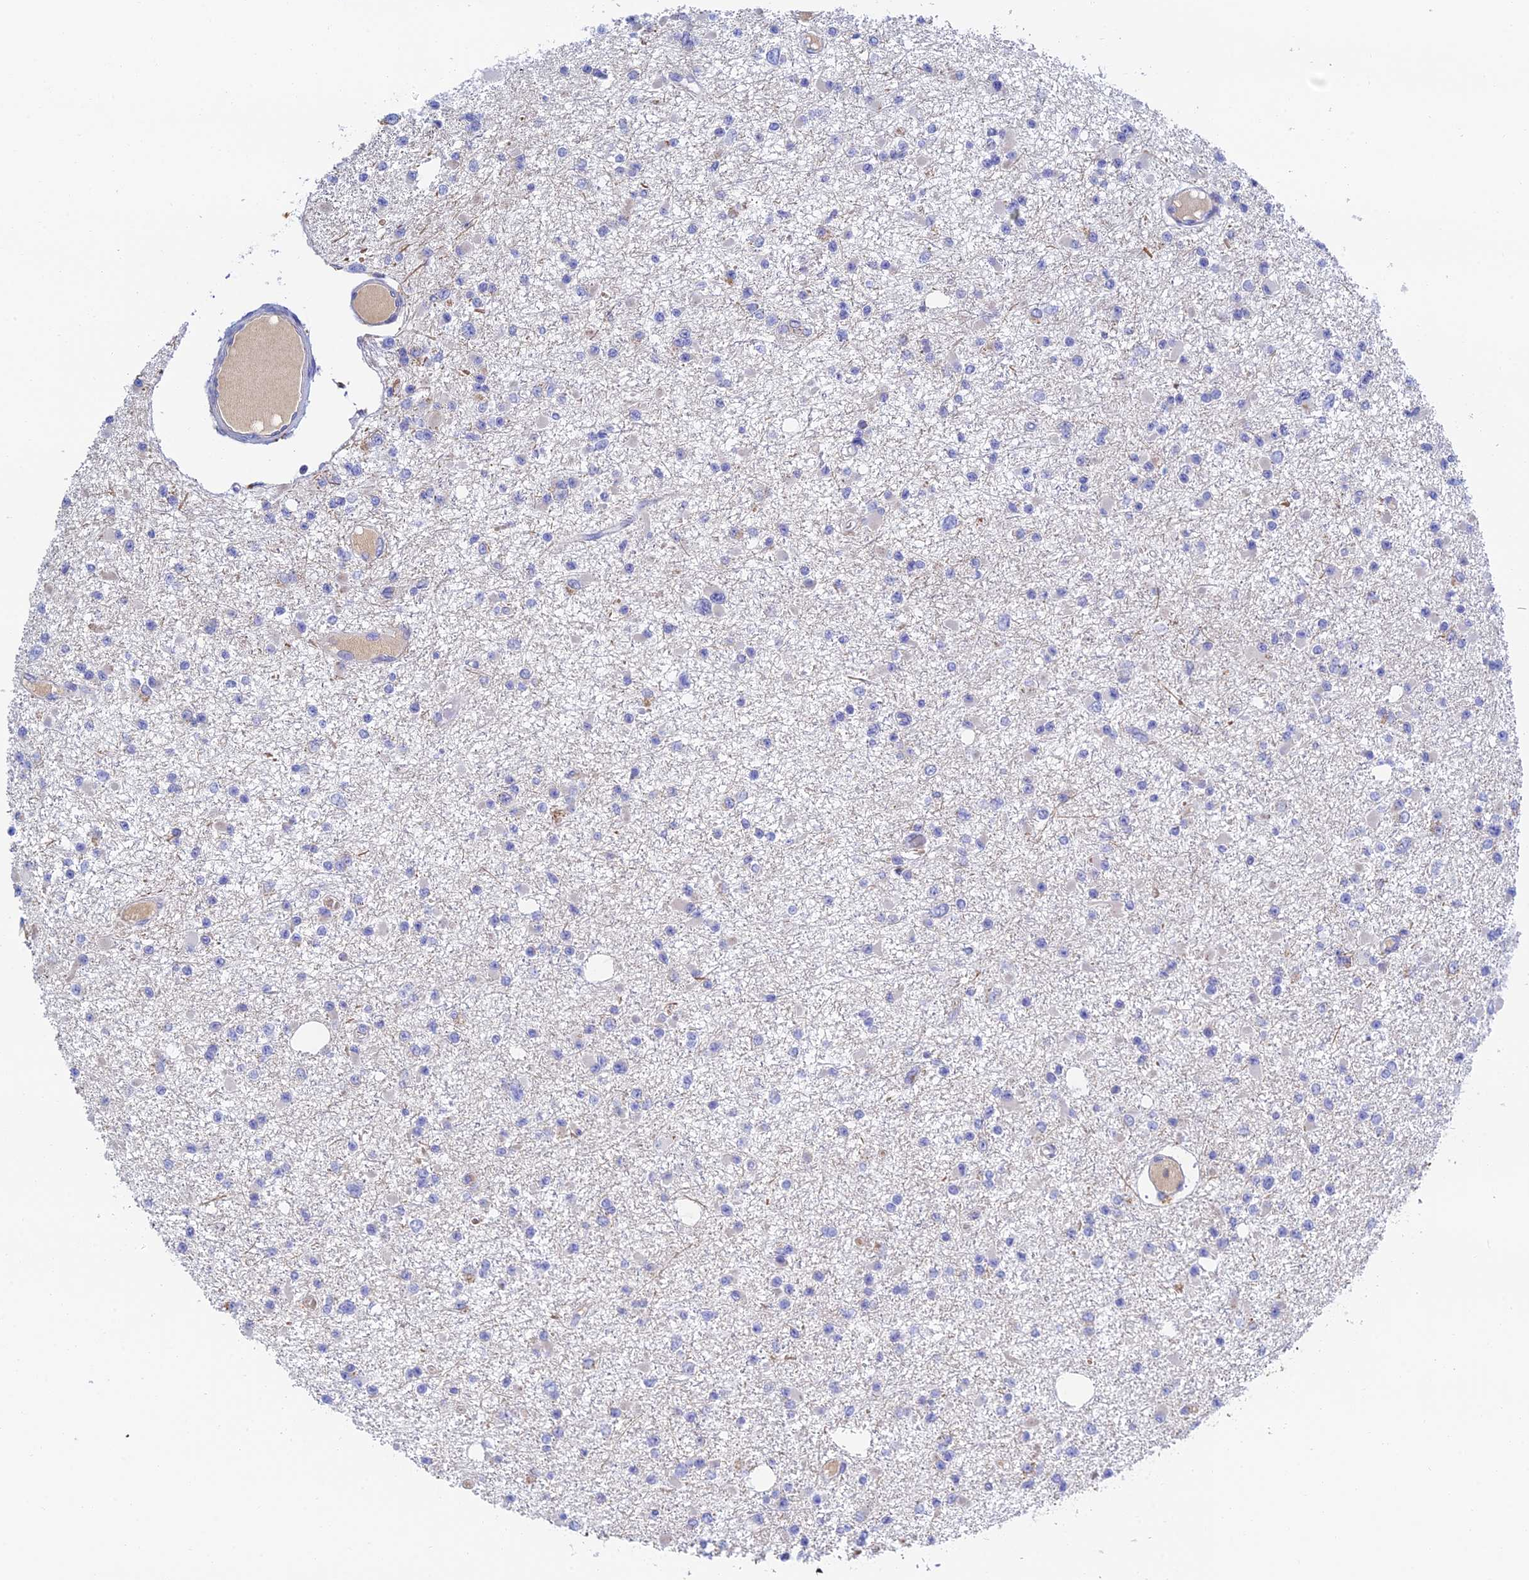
{"staining": {"intensity": "negative", "quantity": "none", "location": "none"}, "tissue": "glioma", "cell_type": "Tumor cells", "image_type": "cancer", "snomed": [{"axis": "morphology", "description": "Glioma, malignant, Low grade"}, {"axis": "topography", "description": "Brain"}], "caption": "A micrograph of human malignant low-grade glioma is negative for staining in tumor cells. (DAB immunohistochemistry (IHC) visualized using brightfield microscopy, high magnification).", "gene": "RPGRIP1L", "patient": {"sex": "female", "age": 22}}